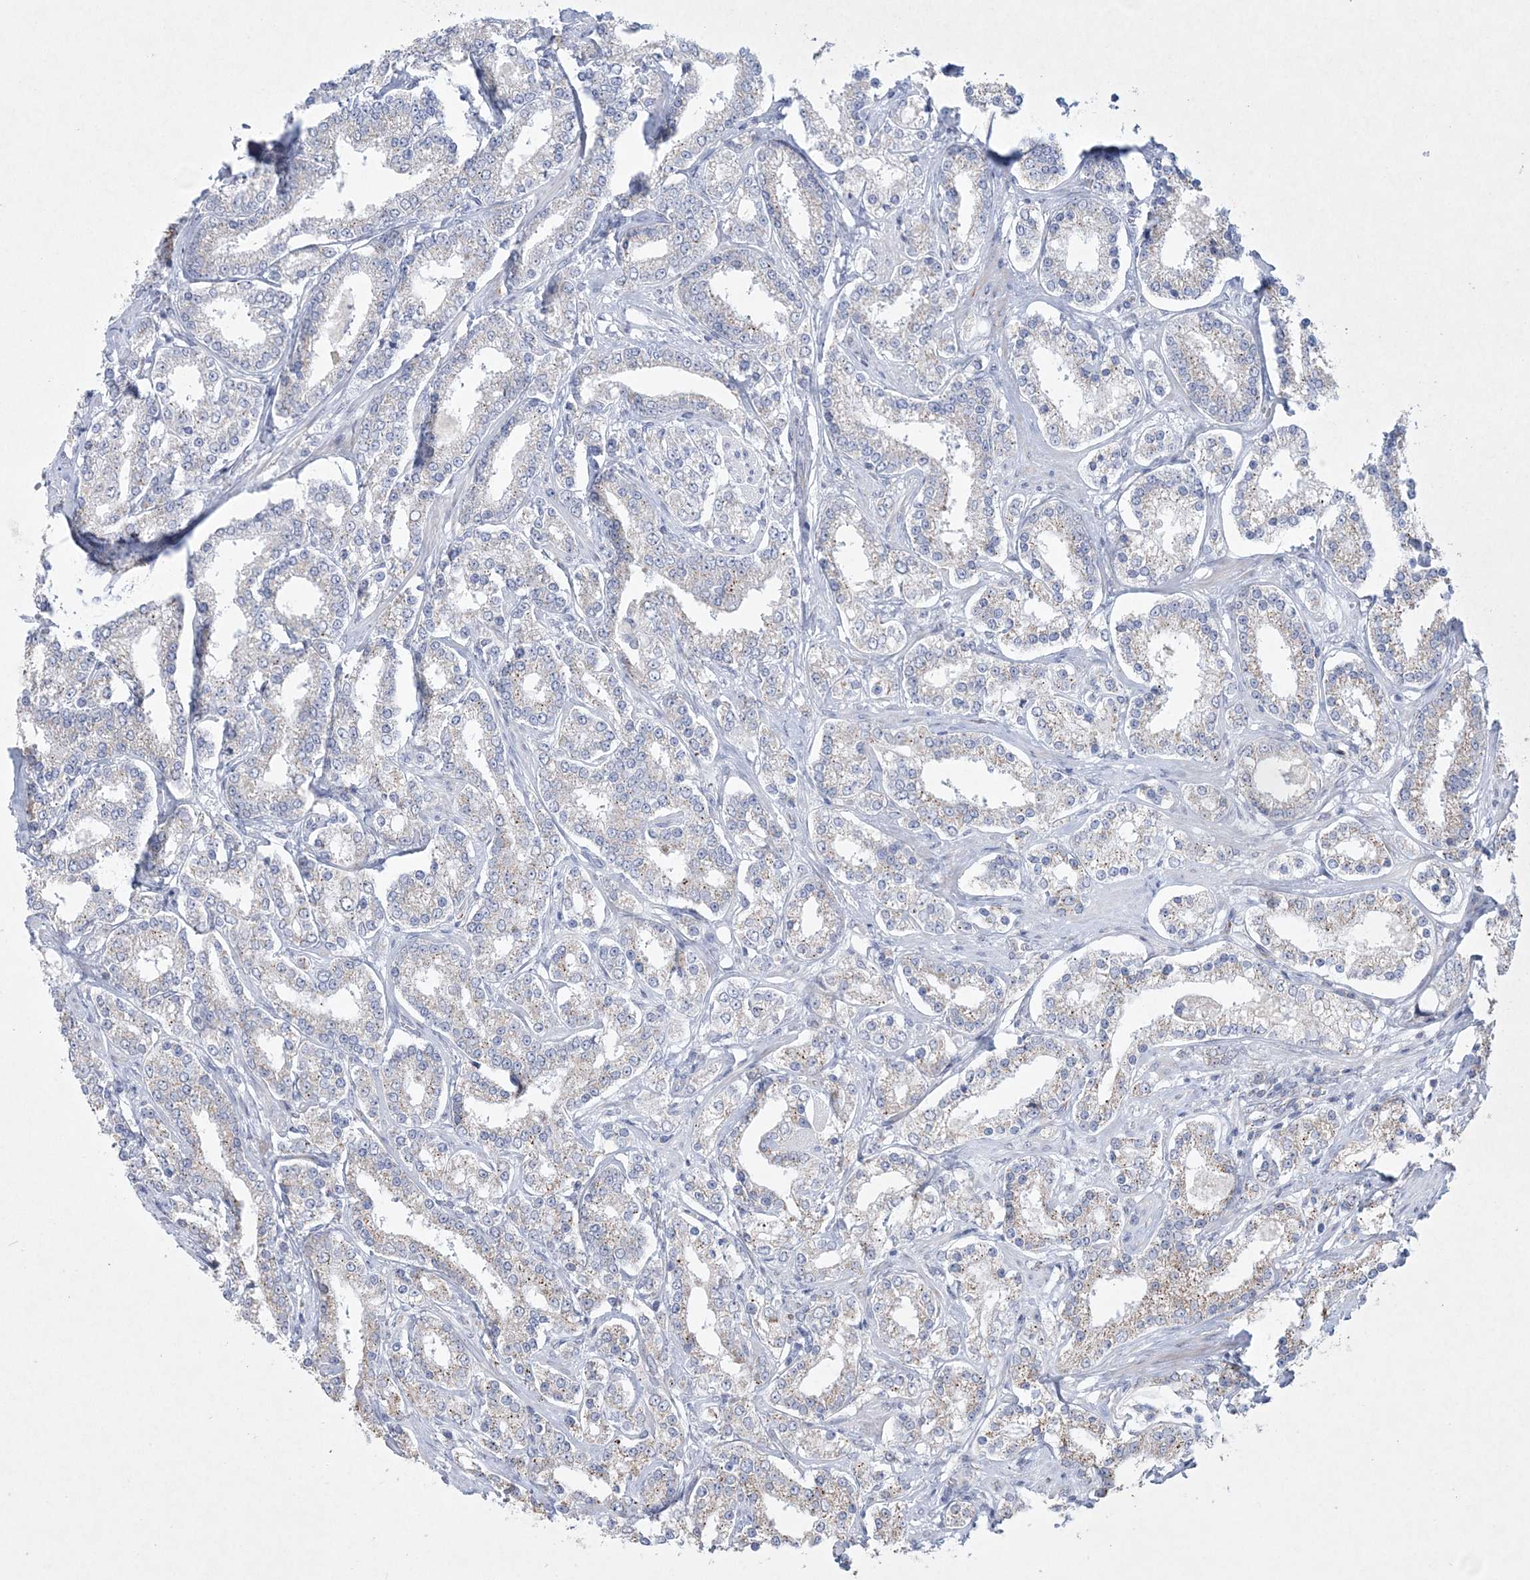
{"staining": {"intensity": "moderate", "quantity": "<25%", "location": "cytoplasmic/membranous"}, "tissue": "prostate cancer", "cell_type": "Tumor cells", "image_type": "cancer", "snomed": [{"axis": "morphology", "description": "Normal tissue, NOS"}, {"axis": "morphology", "description": "Adenocarcinoma, High grade"}, {"axis": "topography", "description": "Prostate"}], "caption": "Protein expression analysis of high-grade adenocarcinoma (prostate) reveals moderate cytoplasmic/membranous expression in about <25% of tumor cells. Nuclei are stained in blue.", "gene": "CES4A", "patient": {"sex": "male", "age": 83}}